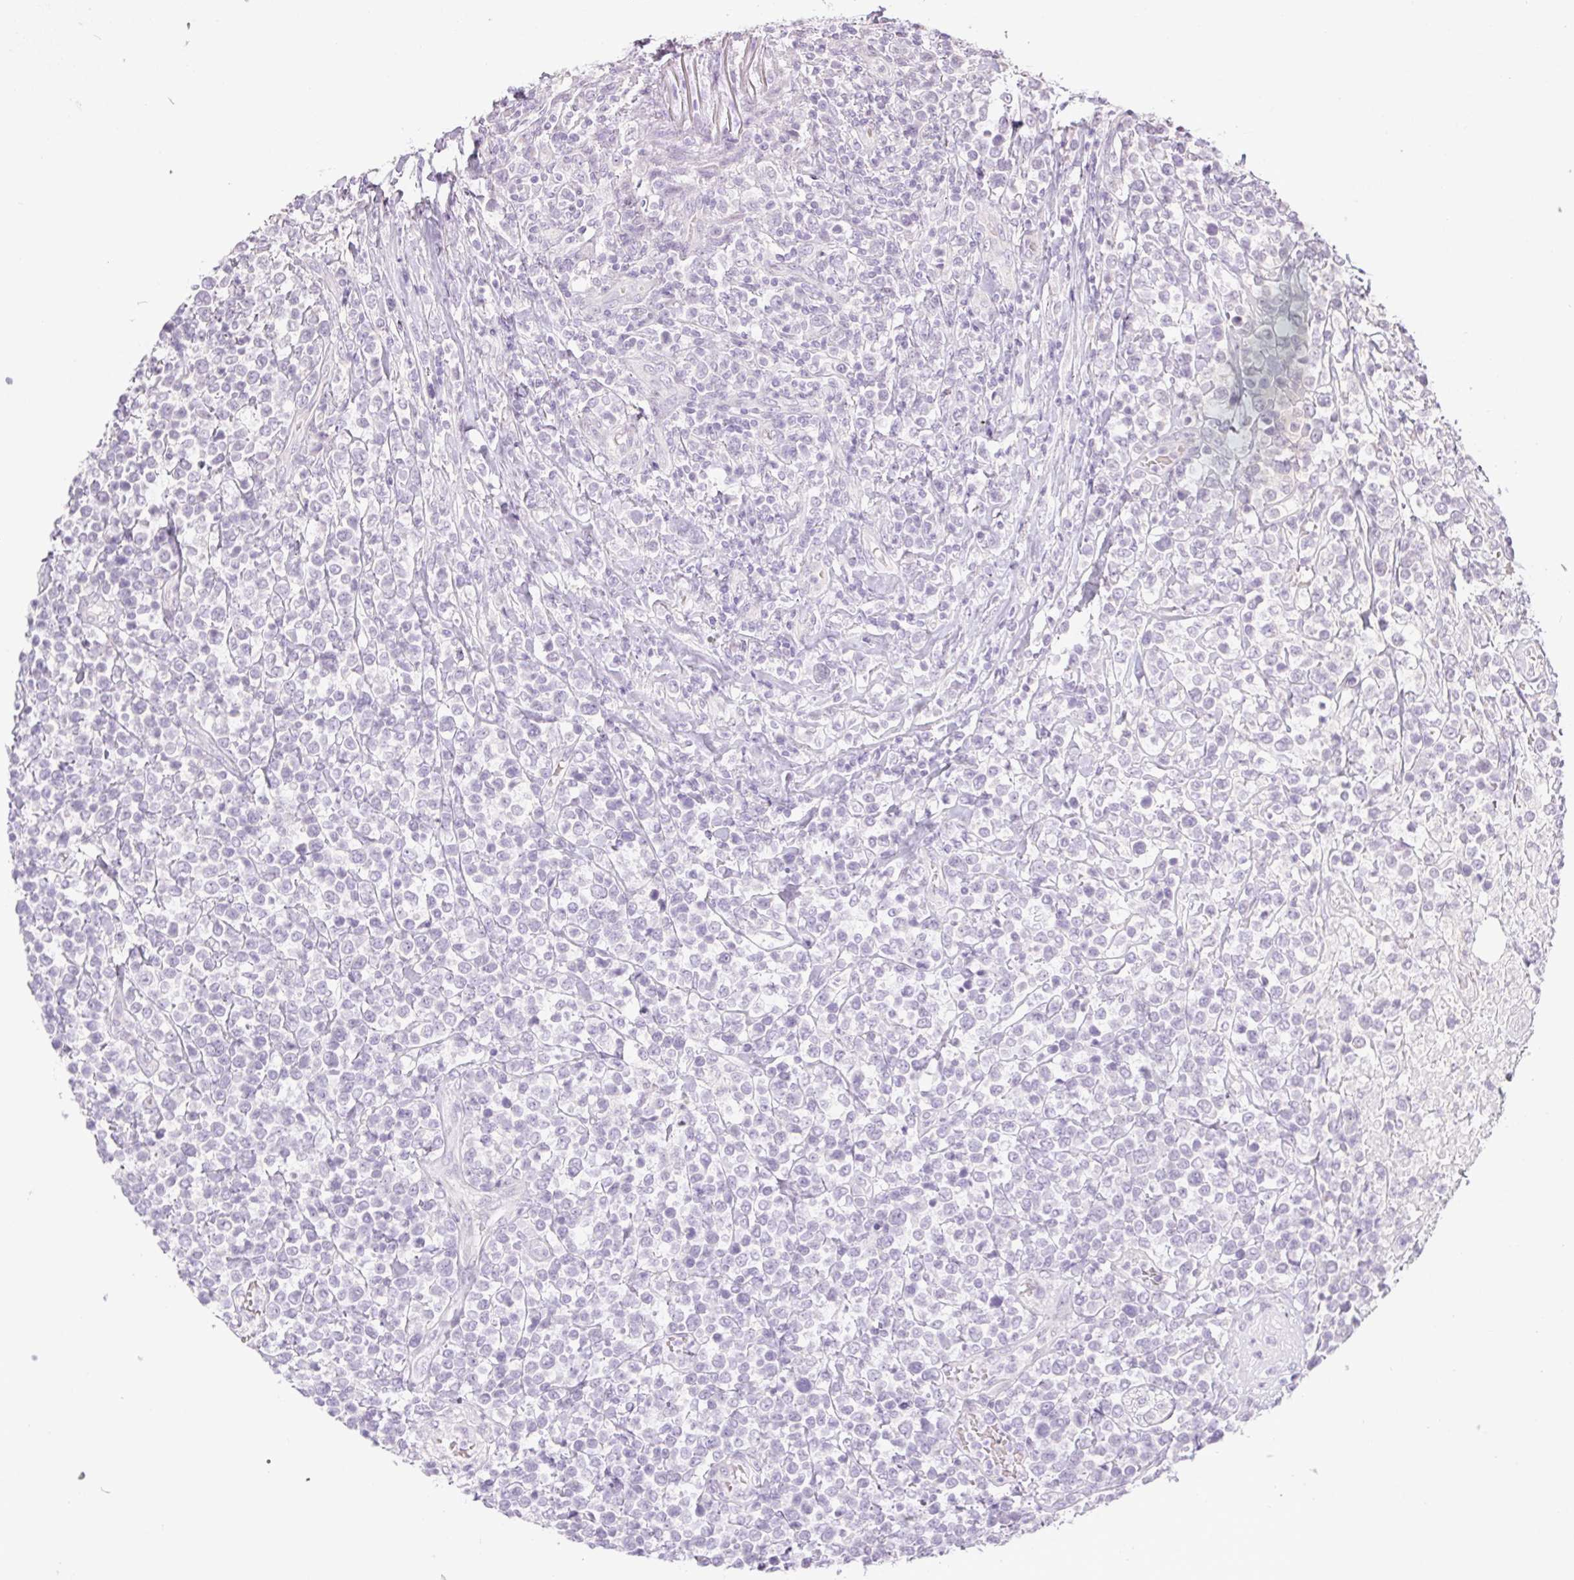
{"staining": {"intensity": "negative", "quantity": "none", "location": "none"}, "tissue": "lymphoma", "cell_type": "Tumor cells", "image_type": "cancer", "snomed": [{"axis": "morphology", "description": "Malignant lymphoma, non-Hodgkin's type, High grade"}, {"axis": "topography", "description": "Soft tissue"}], "caption": "The IHC photomicrograph has no significant expression in tumor cells of lymphoma tissue.", "gene": "CTCFL", "patient": {"sex": "female", "age": 56}}